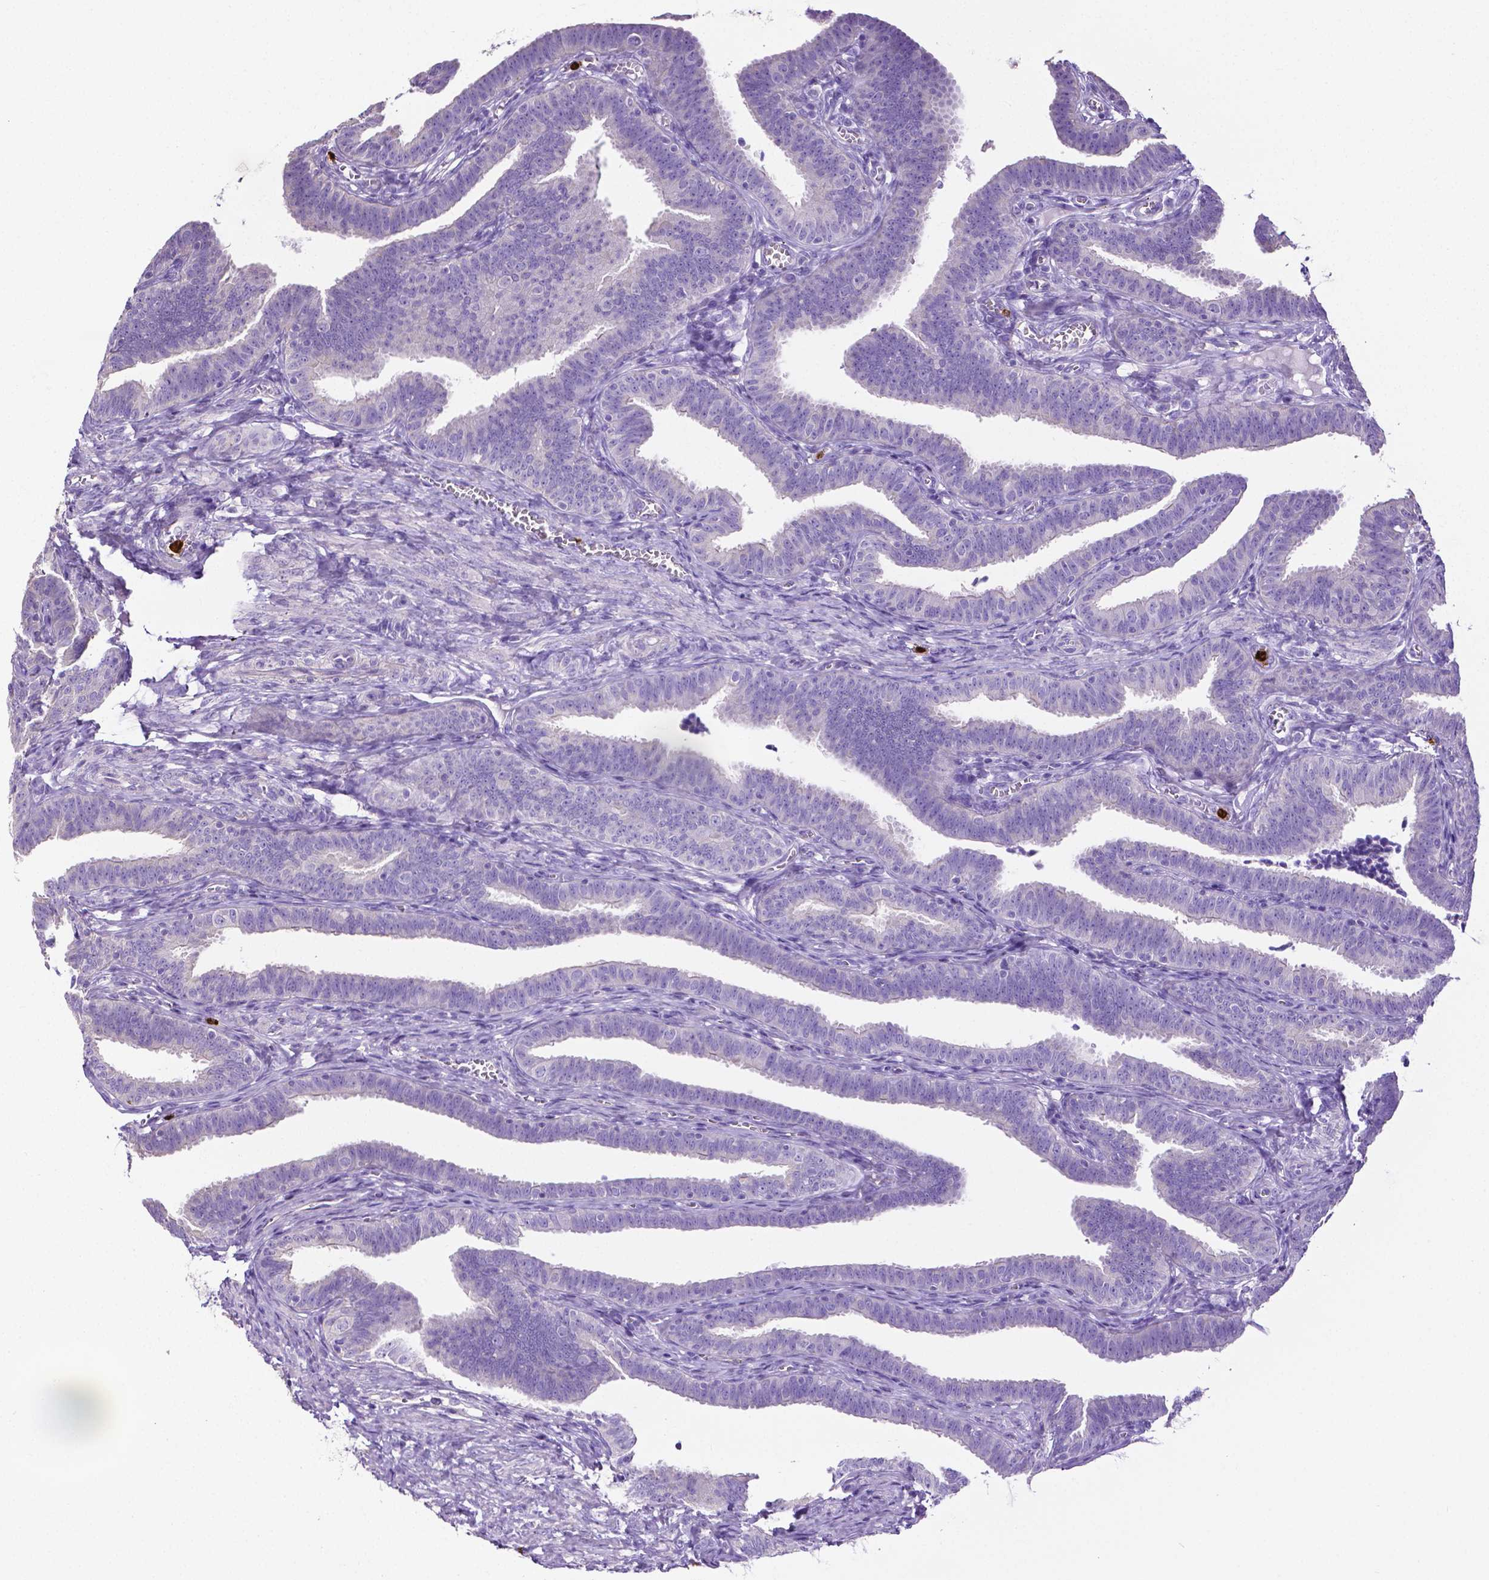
{"staining": {"intensity": "negative", "quantity": "none", "location": "none"}, "tissue": "fallopian tube", "cell_type": "Glandular cells", "image_type": "normal", "snomed": [{"axis": "morphology", "description": "Normal tissue, NOS"}, {"axis": "topography", "description": "Fallopian tube"}], "caption": "DAB immunohistochemical staining of benign human fallopian tube shows no significant expression in glandular cells.", "gene": "MMP9", "patient": {"sex": "female", "age": 25}}